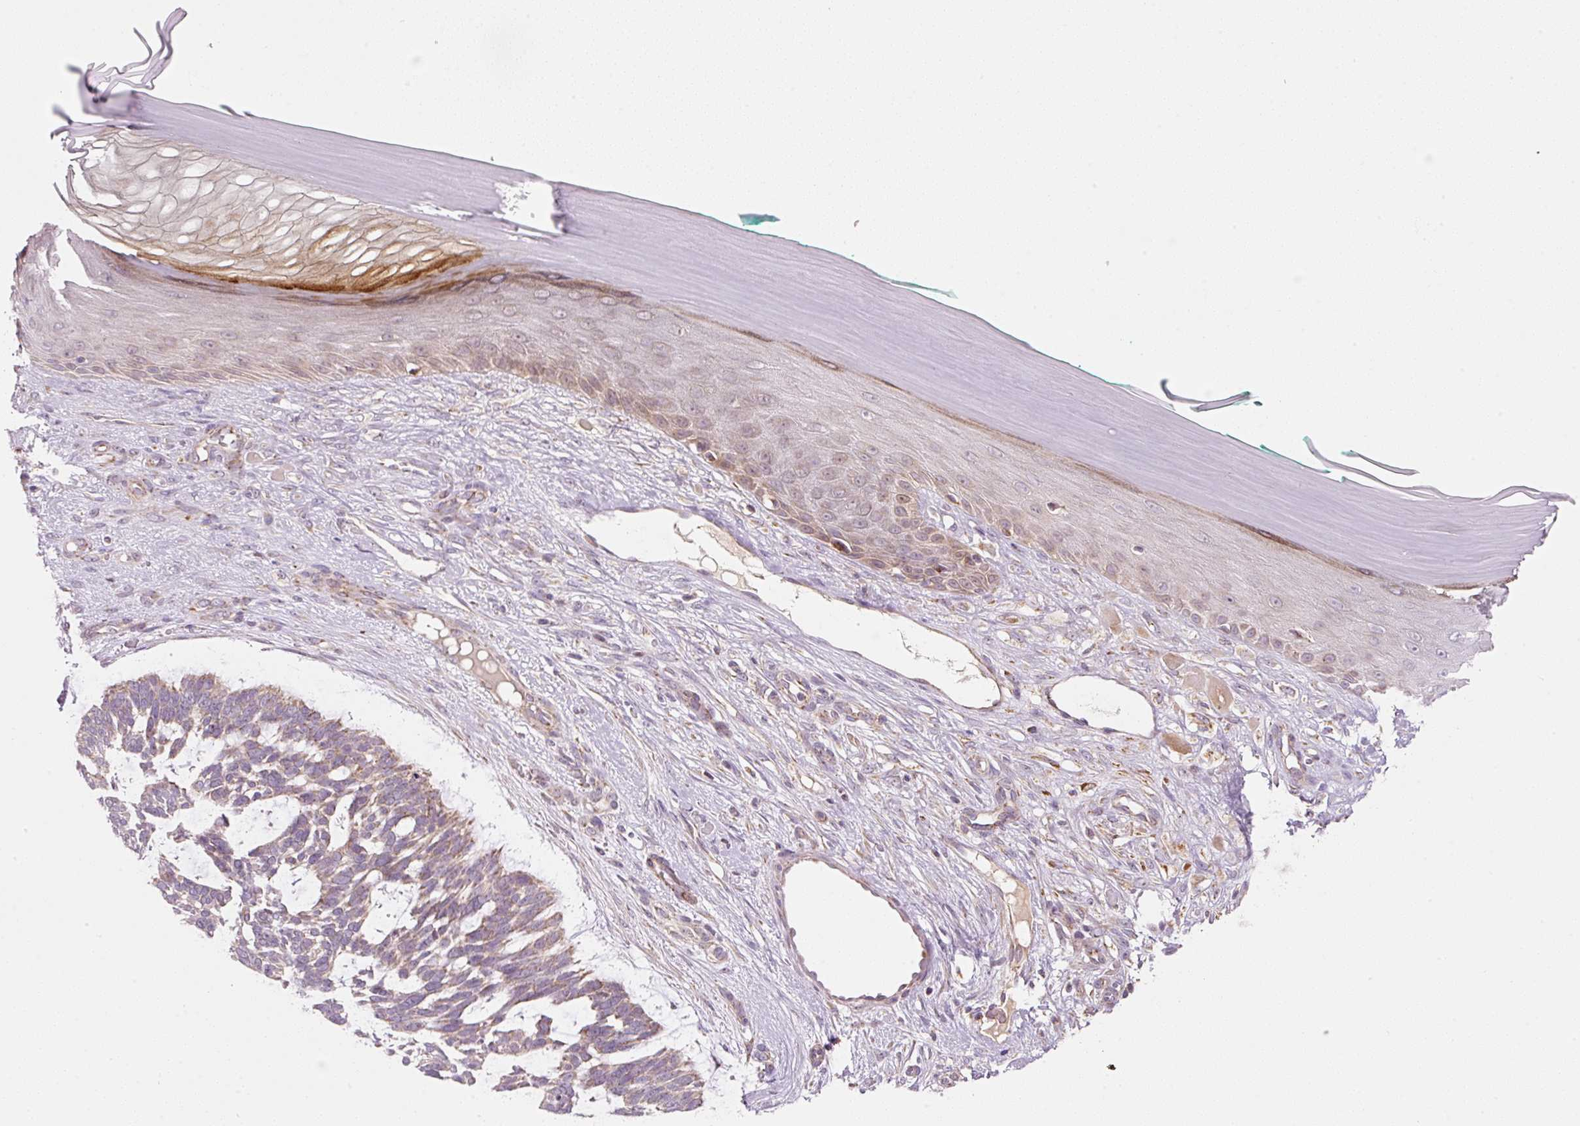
{"staining": {"intensity": "weak", "quantity": ">75%", "location": "cytoplasmic/membranous"}, "tissue": "skin cancer", "cell_type": "Tumor cells", "image_type": "cancer", "snomed": [{"axis": "morphology", "description": "Basal cell carcinoma"}, {"axis": "topography", "description": "Skin"}], "caption": "The photomicrograph displays a brown stain indicating the presence of a protein in the cytoplasmic/membranous of tumor cells in skin basal cell carcinoma. (DAB (3,3'-diaminobenzidine) IHC with brightfield microscopy, high magnification).", "gene": "FAM78B", "patient": {"sex": "male", "age": 88}}